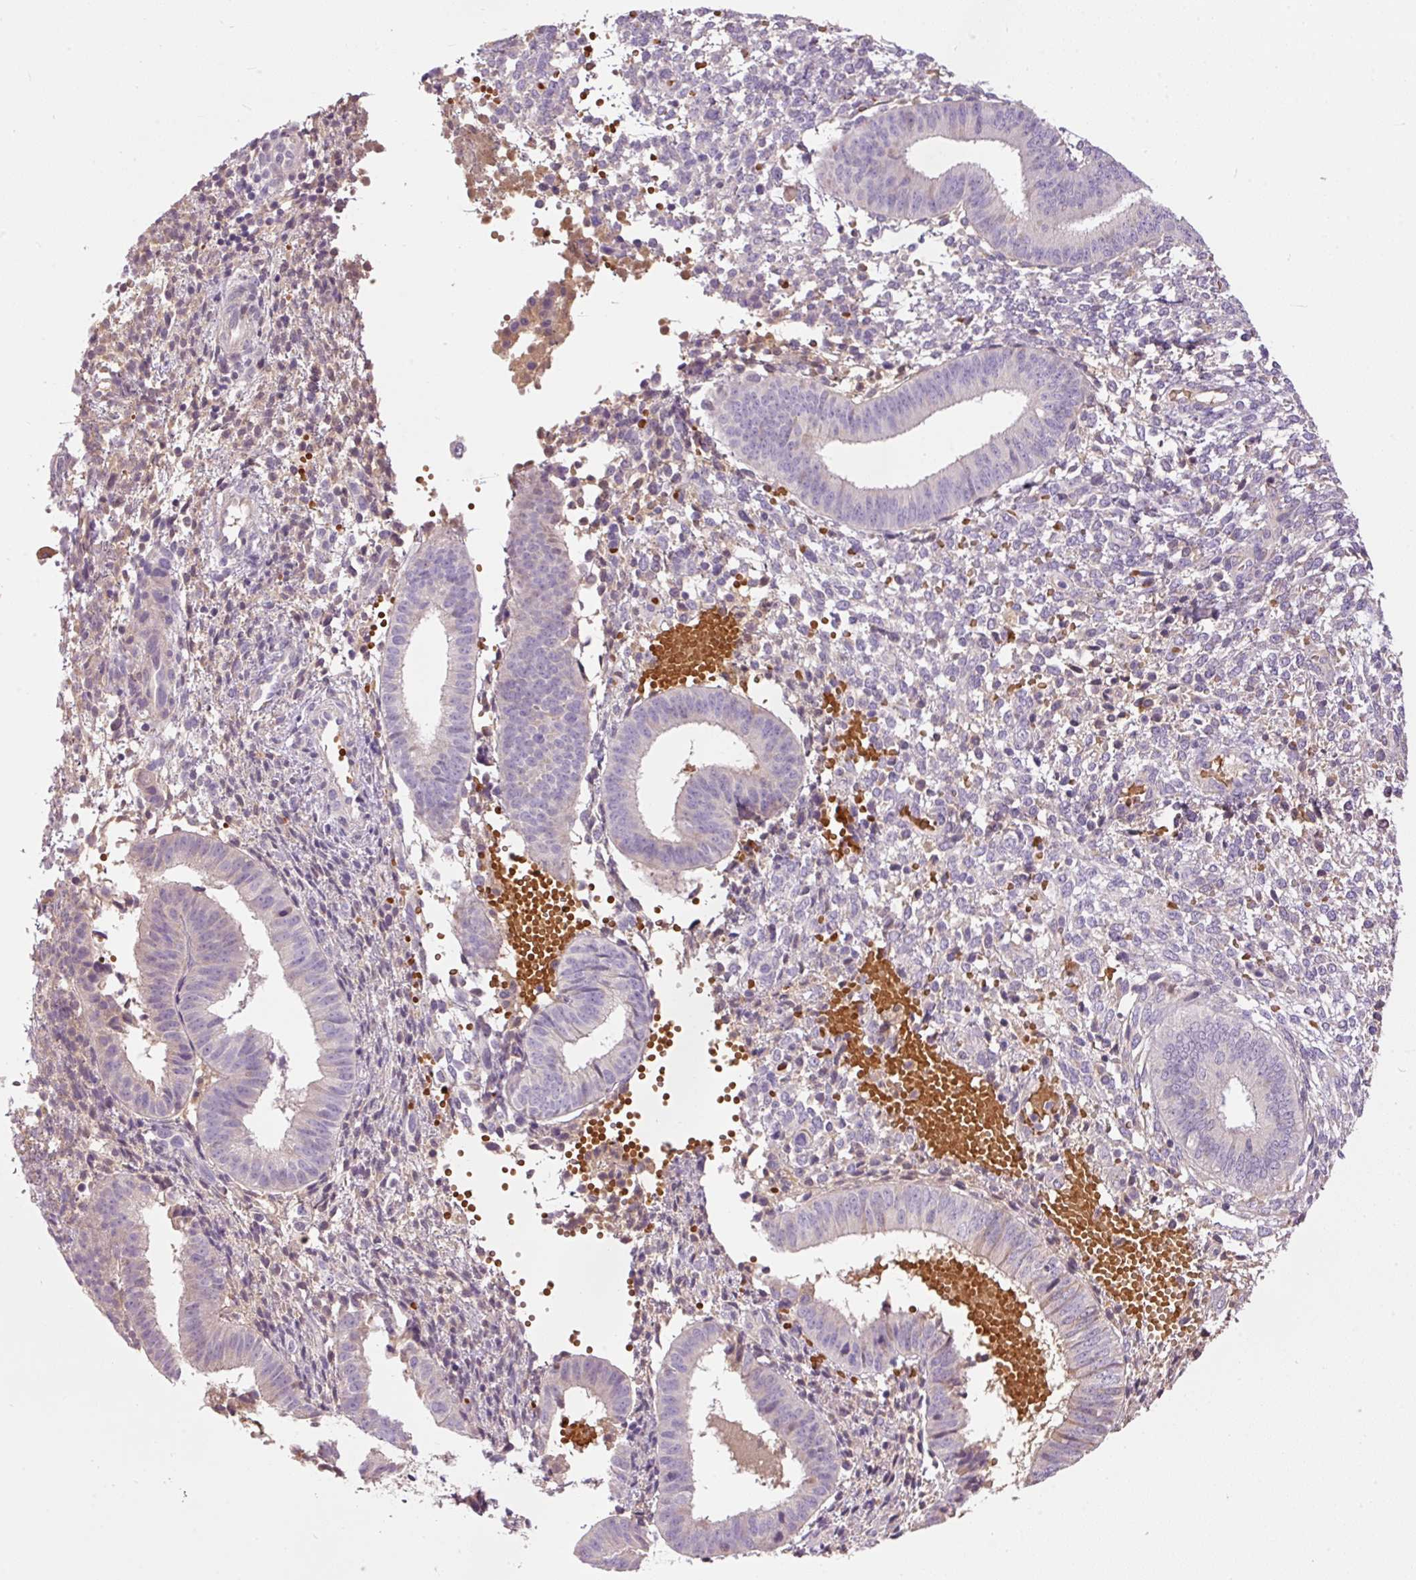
{"staining": {"intensity": "weak", "quantity": "<25%", "location": "cytoplasmic/membranous"}, "tissue": "endometrium", "cell_type": "Cells in endometrial stroma", "image_type": "normal", "snomed": [{"axis": "morphology", "description": "Normal tissue, NOS"}, {"axis": "topography", "description": "Endometrium"}], "caption": "Immunohistochemistry (IHC) micrograph of benign endometrium: endometrium stained with DAB shows no significant protein staining in cells in endometrial stroma. (DAB IHC, high magnification).", "gene": "CMTM8", "patient": {"sex": "female", "age": 49}}